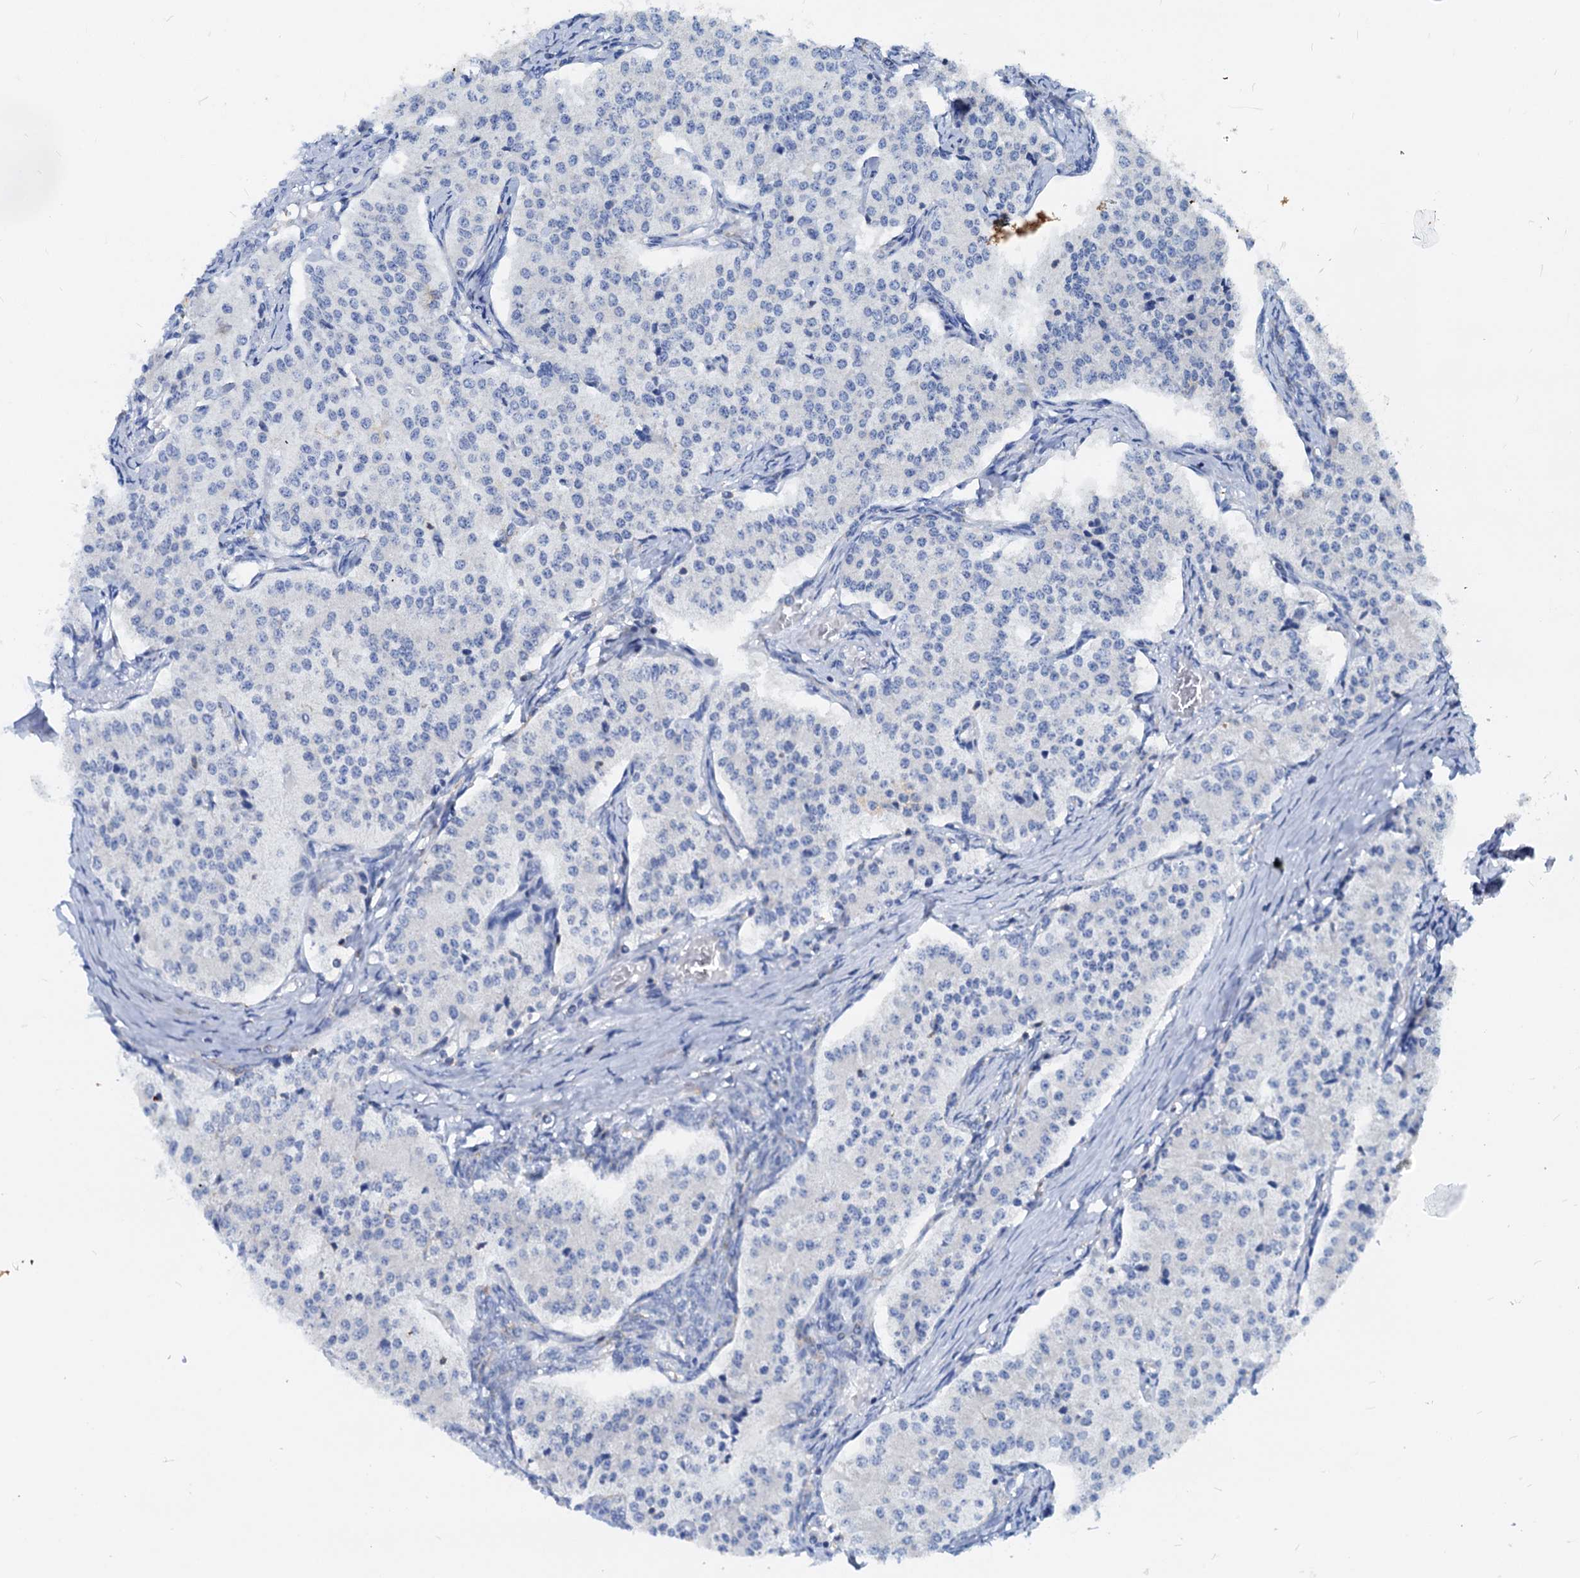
{"staining": {"intensity": "negative", "quantity": "none", "location": "none"}, "tissue": "carcinoid", "cell_type": "Tumor cells", "image_type": "cancer", "snomed": [{"axis": "morphology", "description": "Carcinoid, malignant, NOS"}, {"axis": "topography", "description": "Colon"}], "caption": "This histopathology image is of carcinoid stained with immunohistochemistry to label a protein in brown with the nuclei are counter-stained blue. There is no expression in tumor cells.", "gene": "LCP2", "patient": {"sex": "female", "age": 52}}